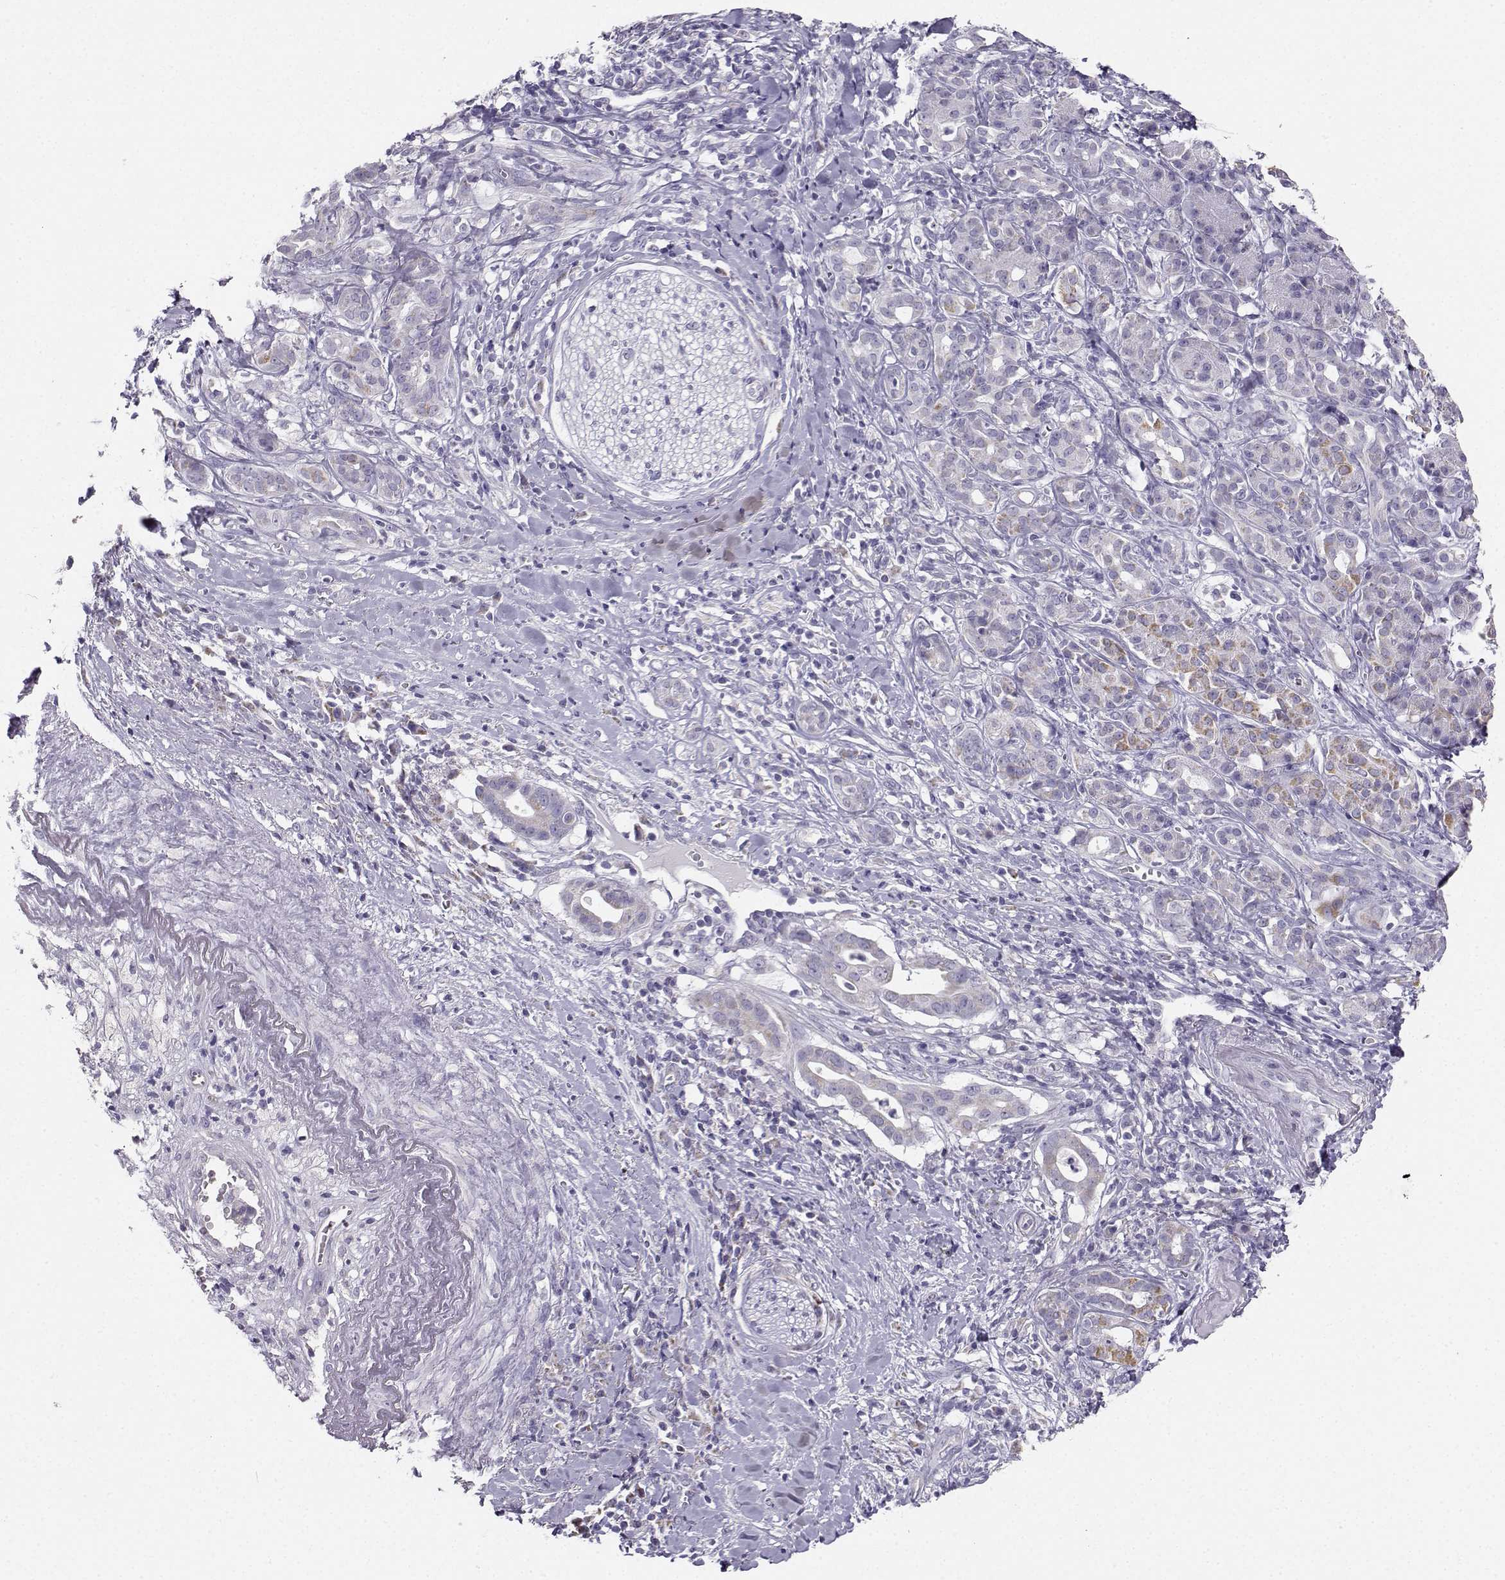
{"staining": {"intensity": "weak", "quantity": "<25%", "location": "cytoplasmic/membranous"}, "tissue": "pancreatic cancer", "cell_type": "Tumor cells", "image_type": "cancer", "snomed": [{"axis": "morphology", "description": "Adenocarcinoma, NOS"}, {"axis": "topography", "description": "Pancreas"}], "caption": "Tumor cells are negative for brown protein staining in pancreatic adenocarcinoma.", "gene": "AVP", "patient": {"sex": "male", "age": 61}}